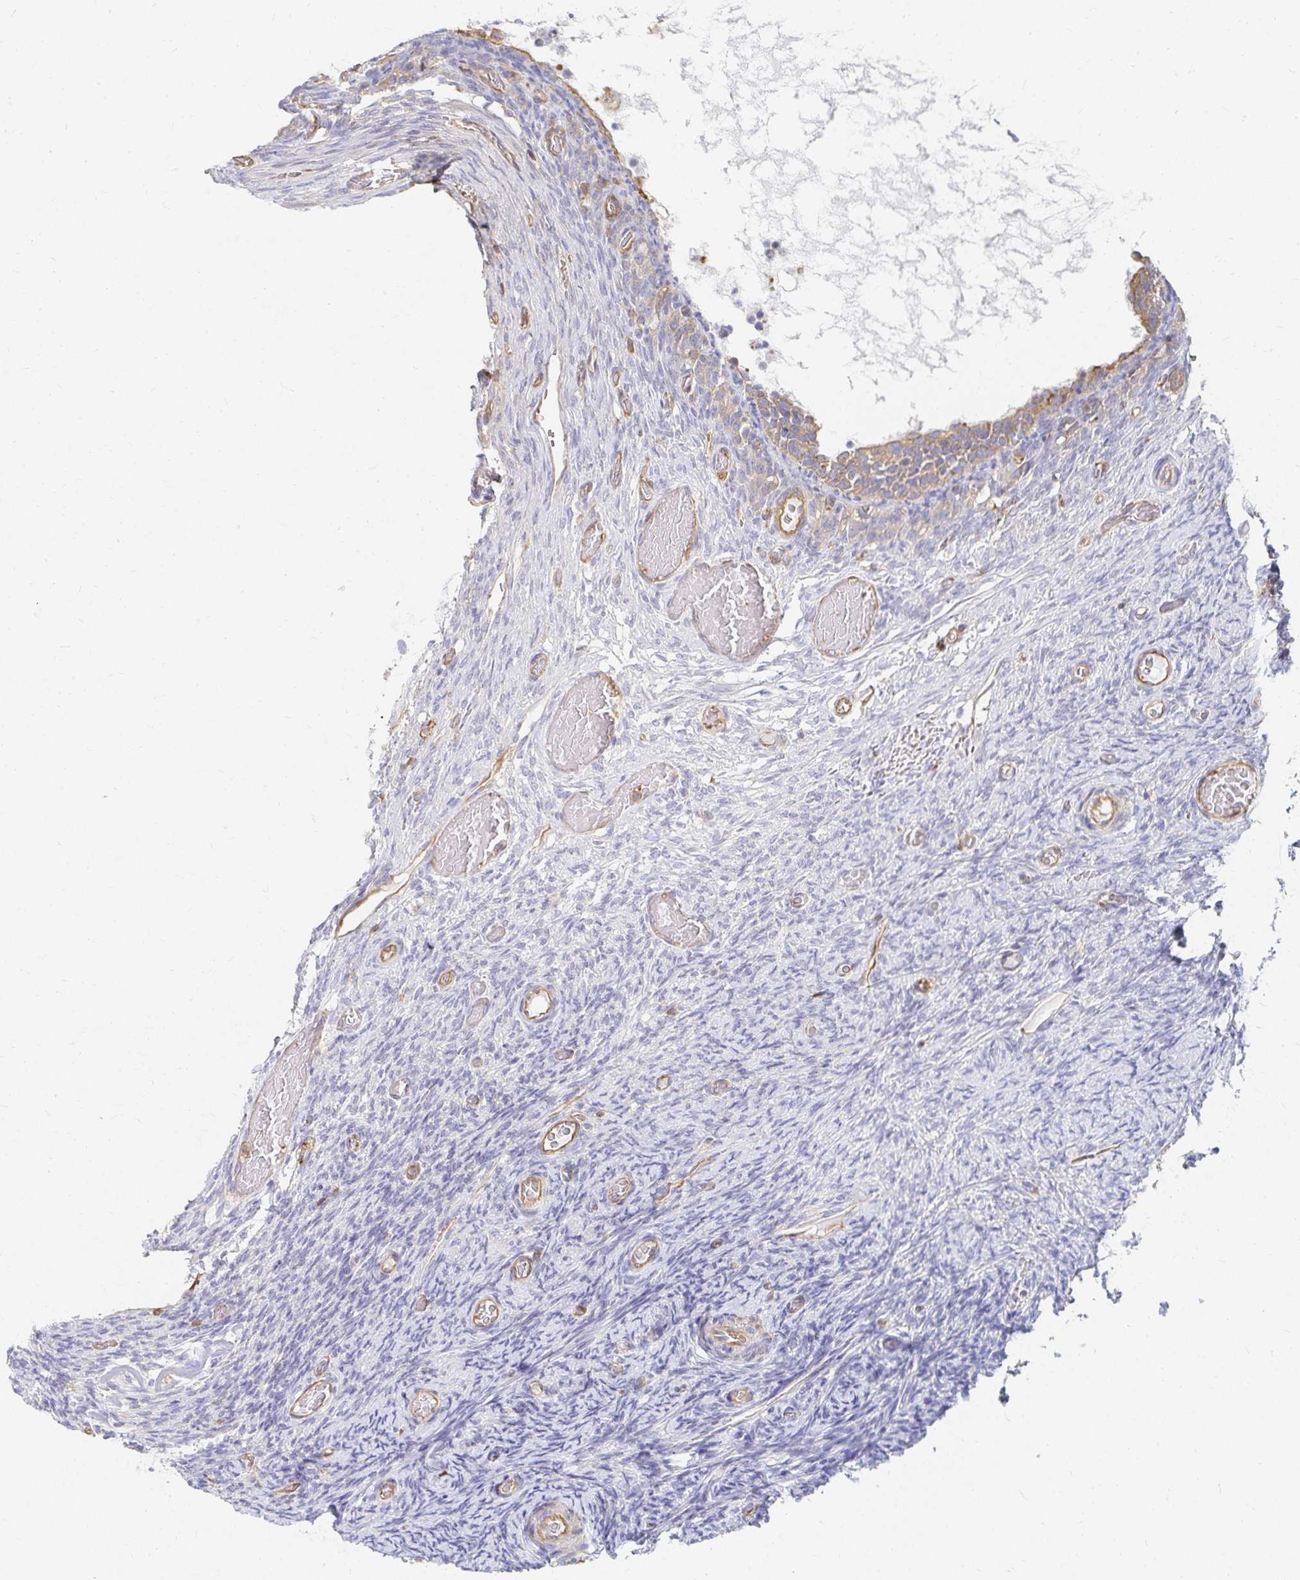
{"staining": {"intensity": "negative", "quantity": "none", "location": "none"}, "tissue": "ovary", "cell_type": "Follicle cells", "image_type": "normal", "snomed": [{"axis": "morphology", "description": "Normal tissue, NOS"}, {"axis": "topography", "description": "Ovary"}], "caption": "A photomicrograph of human ovary is negative for staining in follicle cells. (DAB immunohistochemistry visualized using brightfield microscopy, high magnification).", "gene": "TSPAN19", "patient": {"sex": "female", "age": 34}}